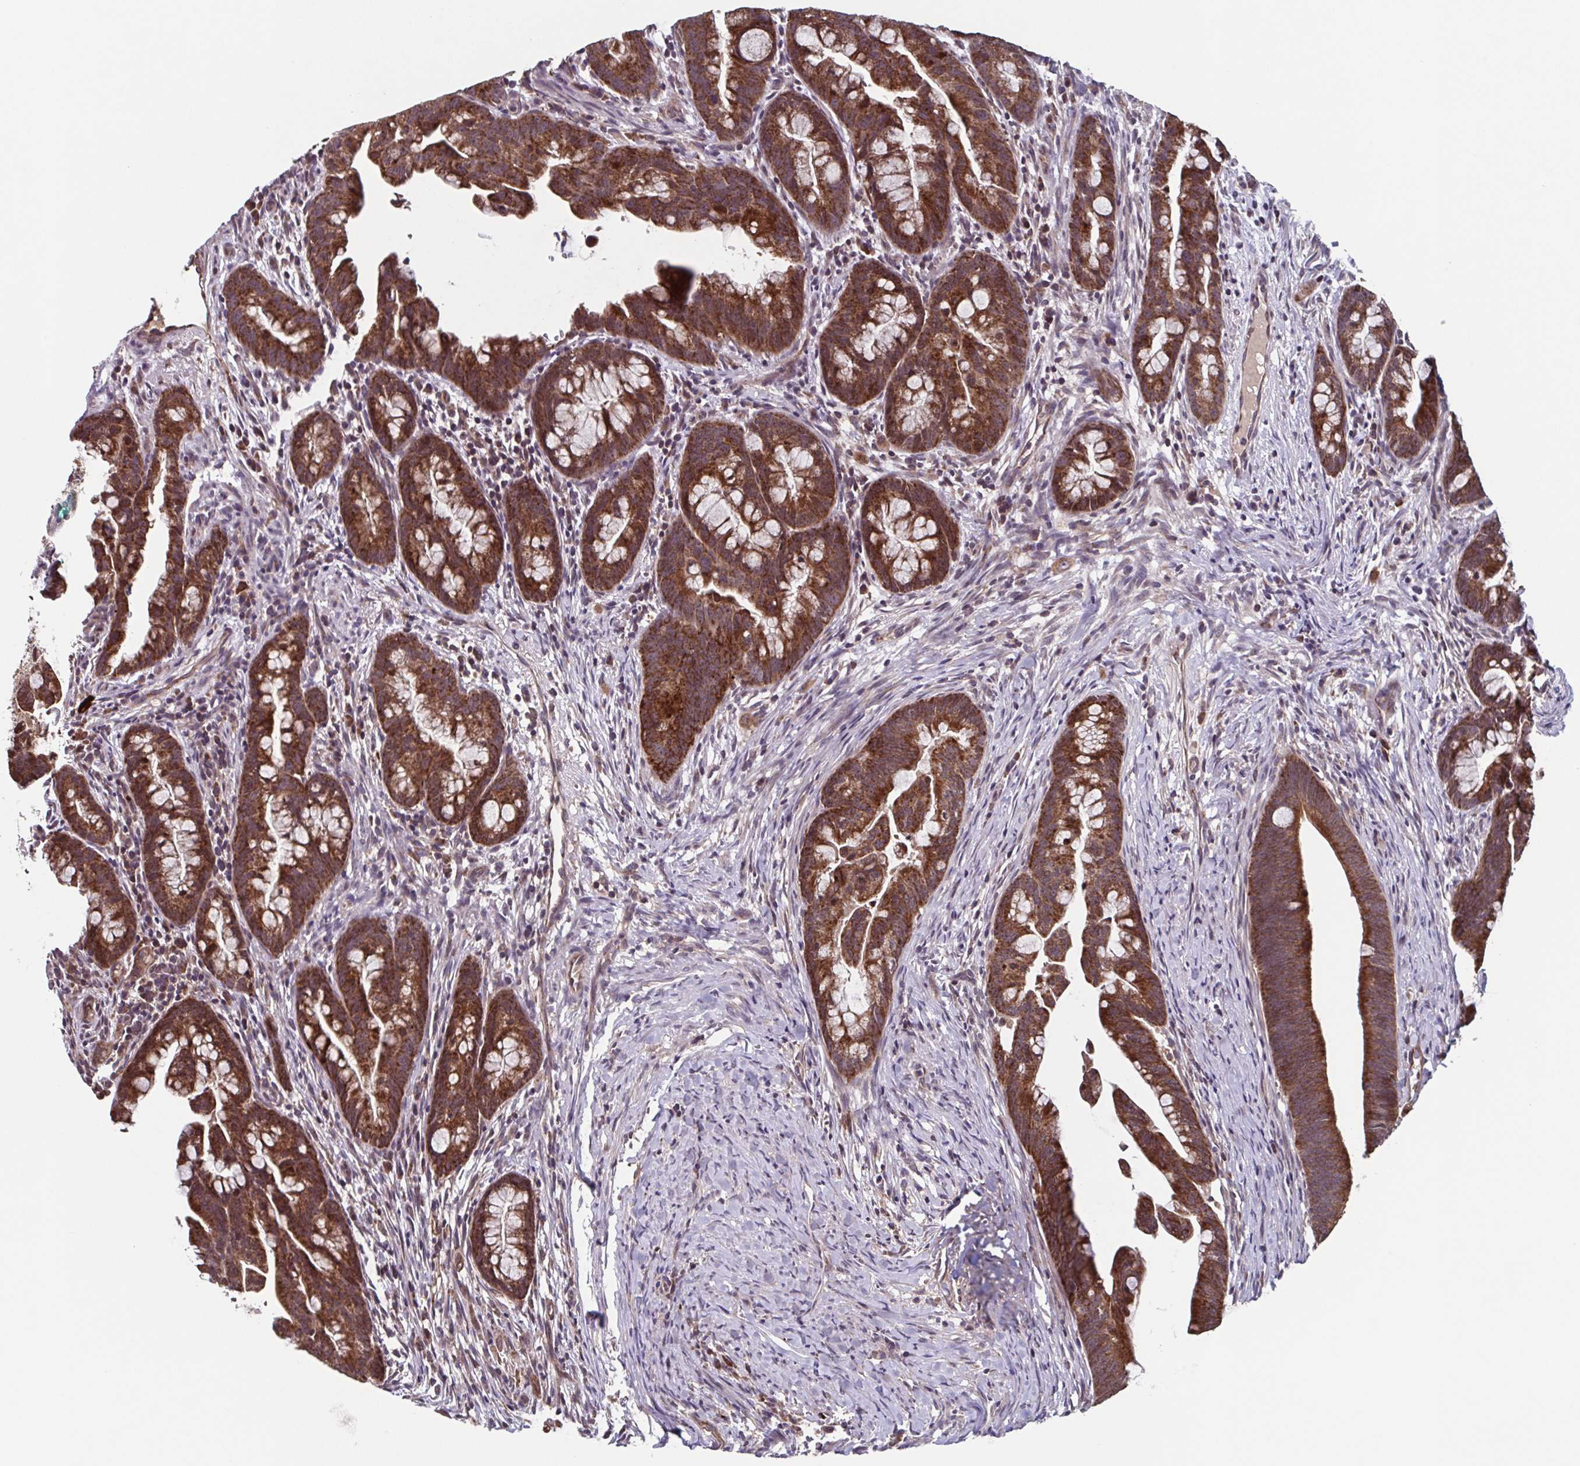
{"staining": {"intensity": "strong", "quantity": ">75%", "location": "cytoplasmic/membranous"}, "tissue": "colorectal cancer", "cell_type": "Tumor cells", "image_type": "cancer", "snomed": [{"axis": "morphology", "description": "Adenocarcinoma, NOS"}, {"axis": "topography", "description": "Colon"}], "caption": "A brown stain highlights strong cytoplasmic/membranous staining of a protein in human adenocarcinoma (colorectal) tumor cells. Ihc stains the protein of interest in brown and the nuclei are stained blue.", "gene": "TTC19", "patient": {"sex": "male", "age": 62}}